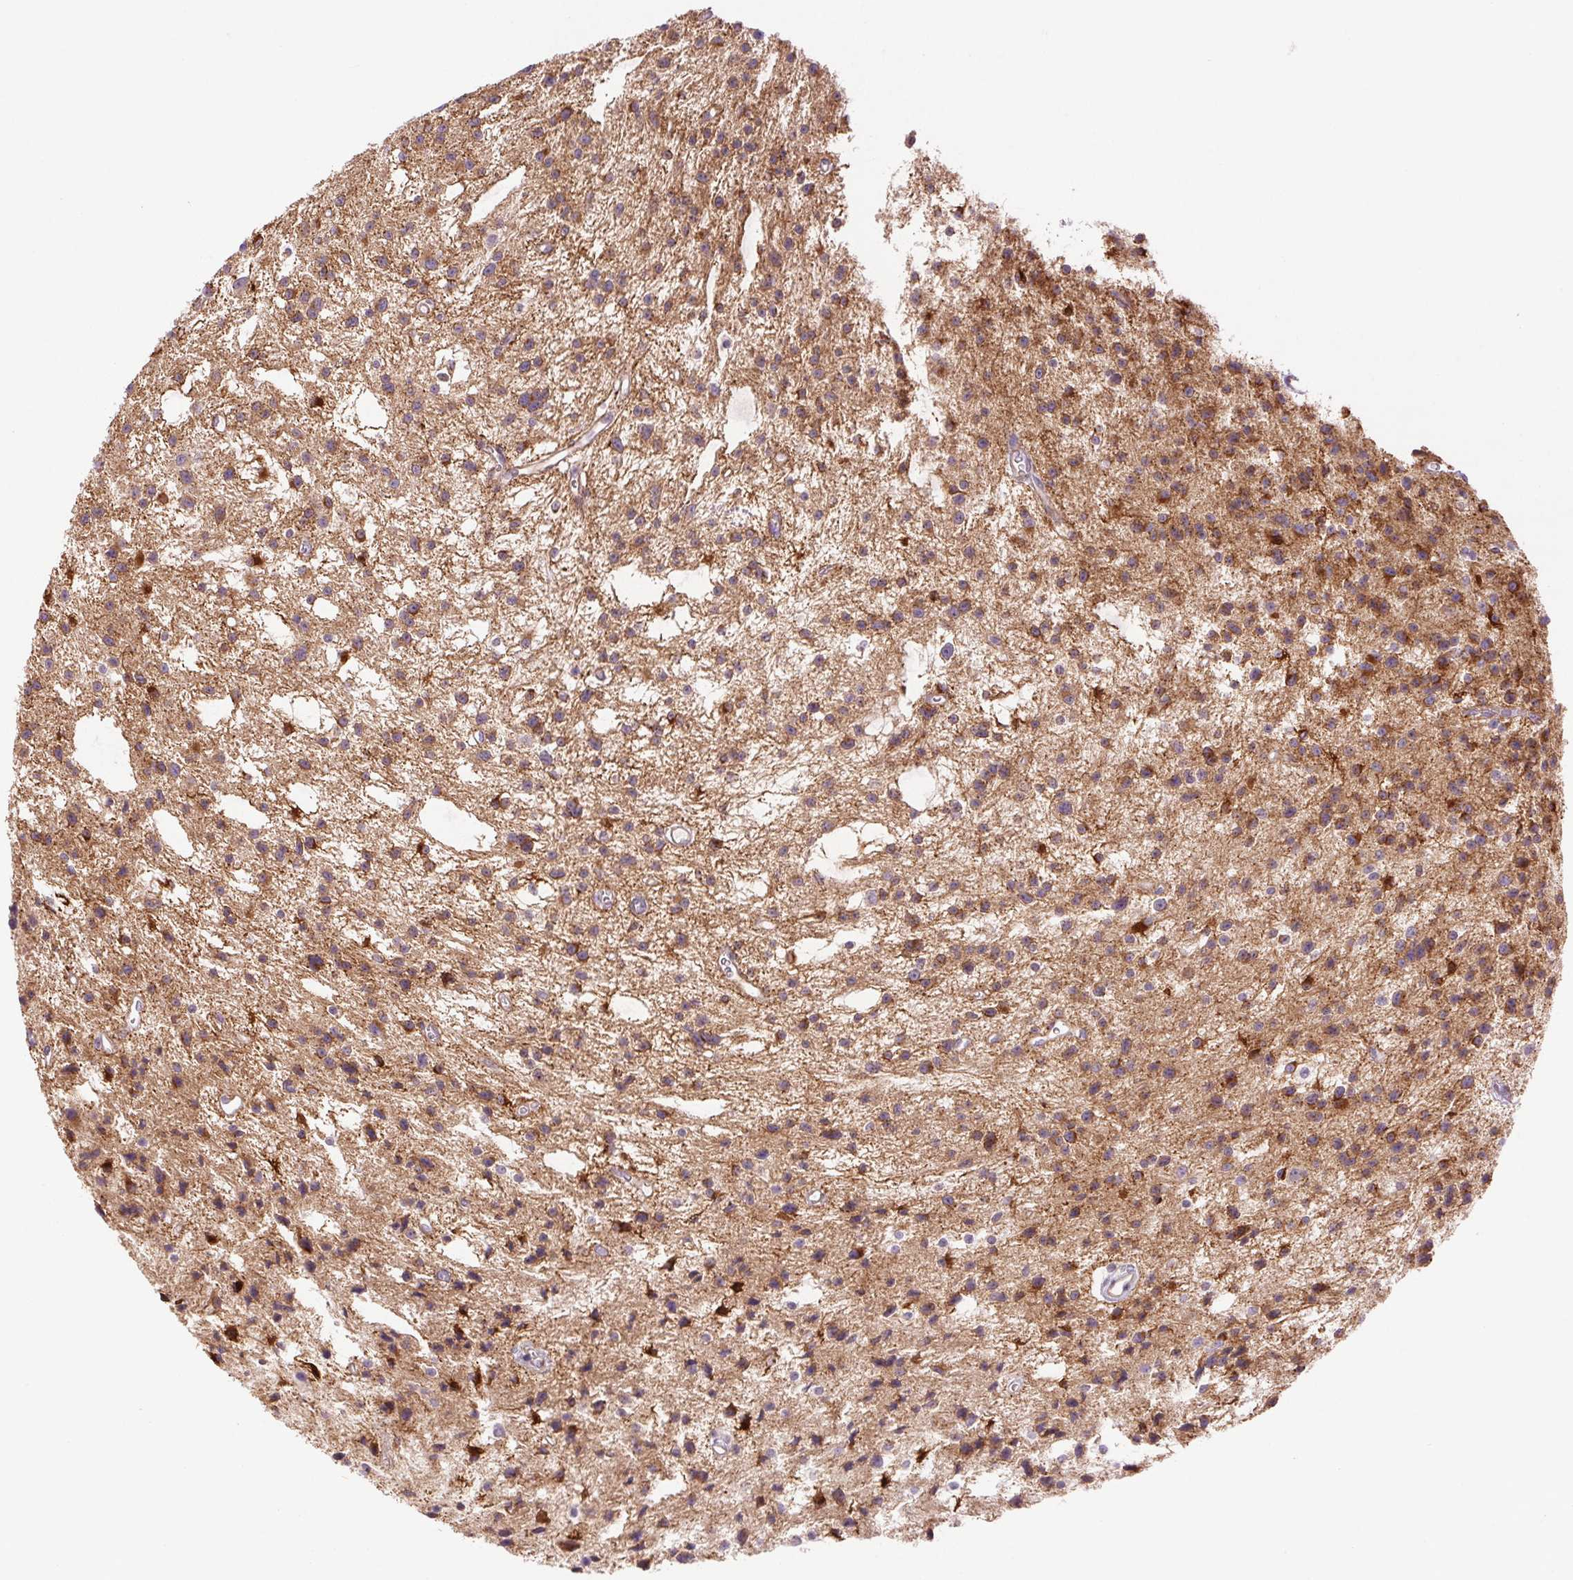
{"staining": {"intensity": "moderate", "quantity": ">75%", "location": "cytoplasmic/membranous"}, "tissue": "glioma", "cell_type": "Tumor cells", "image_type": "cancer", "snomed": [{"axis": "morphology", "description": "Glioma, malignant, Low grade"}, {"axis": "topography", "description": "Brain"}], "caption": "Human malignant low-grade glioma stained with a protein marker reveals moderate staining in tumor cells.", "gene": "METTL17", "patient": {"sex": "male", "age": 43}}